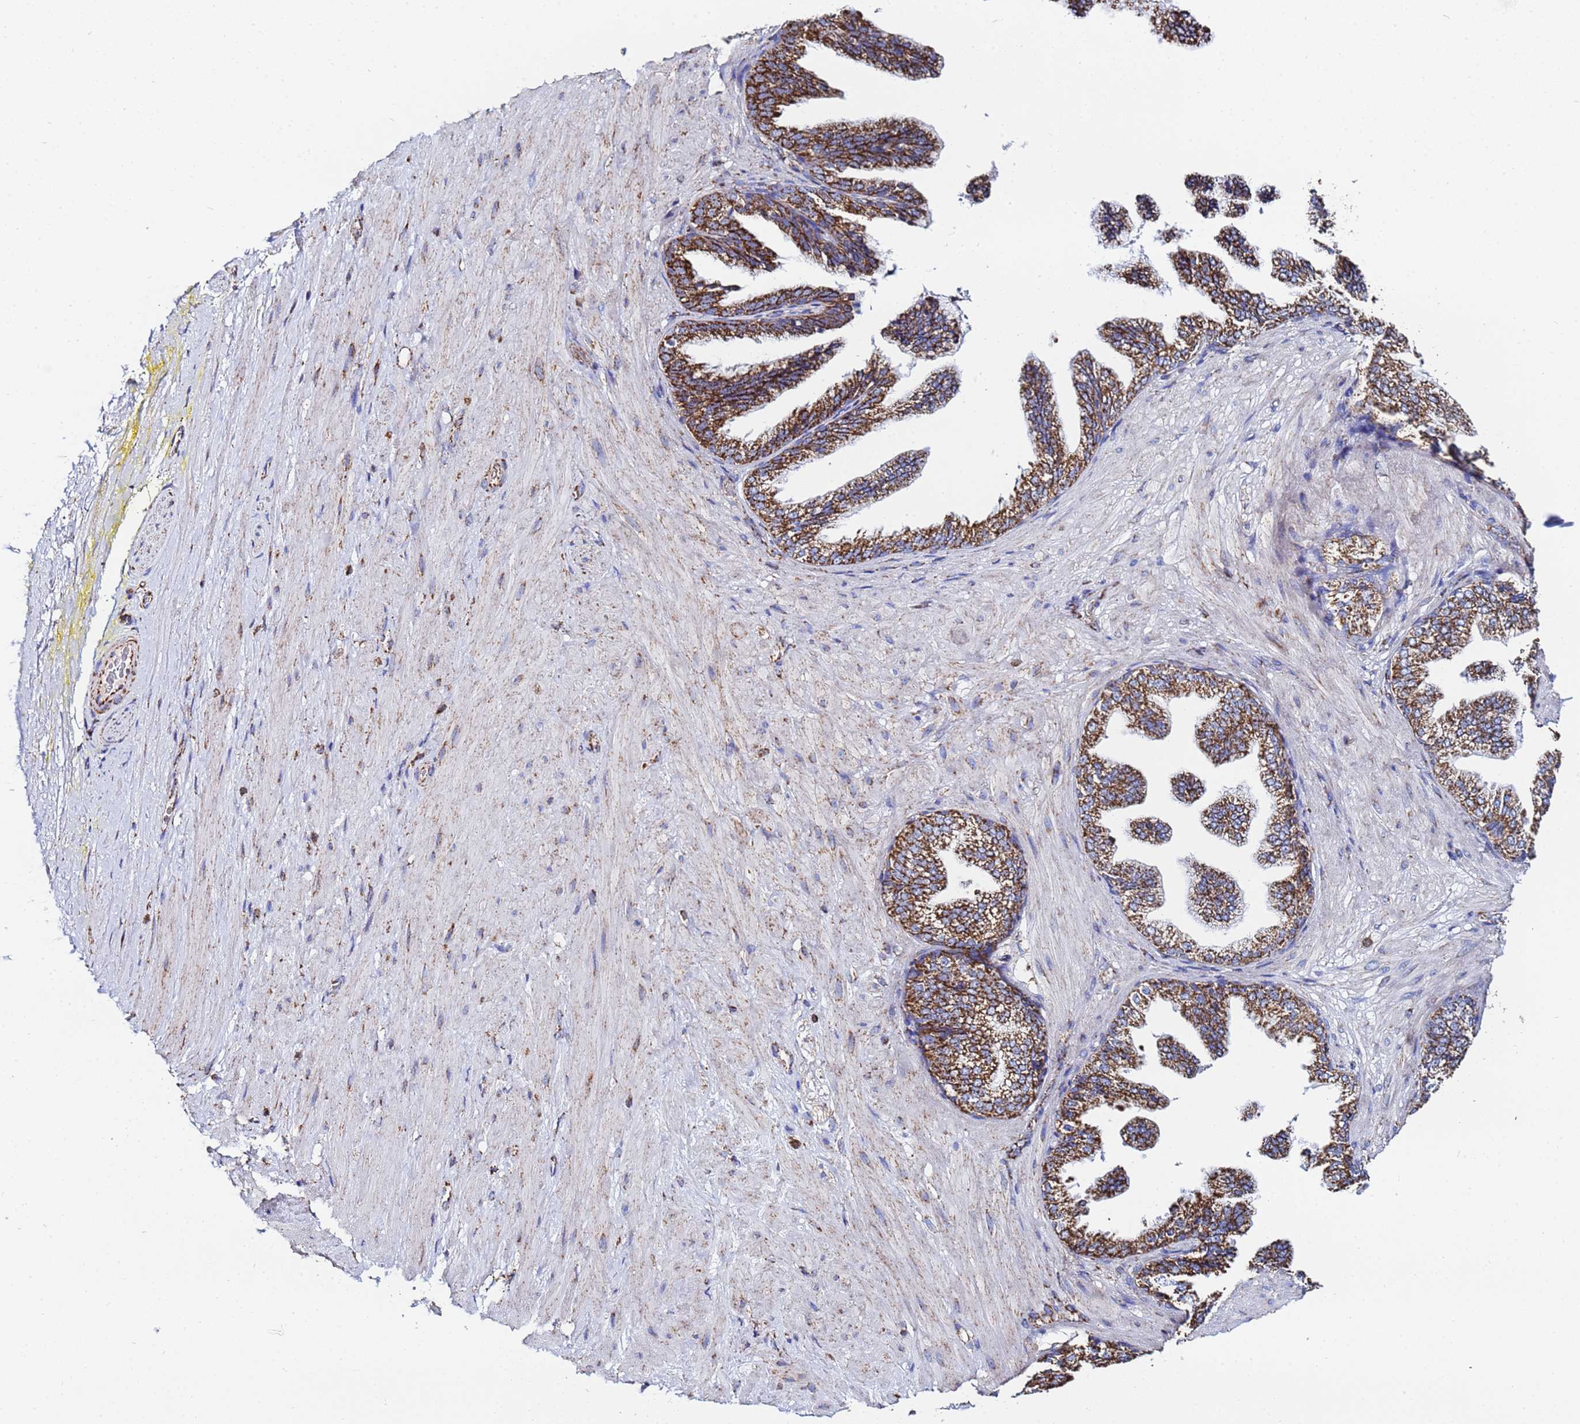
{"staining": {"intensity": "moderate", "quantity": ">75%", "location": "cytoplasmic/membranous"}, "tissue": "adipose tissue", "cell_type": "Adipocytes", "image_type": "normal", "snomed": [{"axis": "morphology", "description": "Normal tissue, NOS"}, {"axis": "morphology", "description": "Adenocarcinoma, Low grade"}, {"axis": "topography", "description": "Prostate"}, {"axis": "topography", "description": "Peripheral nerve tissue"}], "caption": "A high-resolution photomicrograph shows IHC staining of benign adipose tissue, which demonstrates moderate cytoplasmic/membranous positivity in about >75% of adipocytes.", "gene": "GLUD1", "patient": {"sex": "male", "age": 63}}